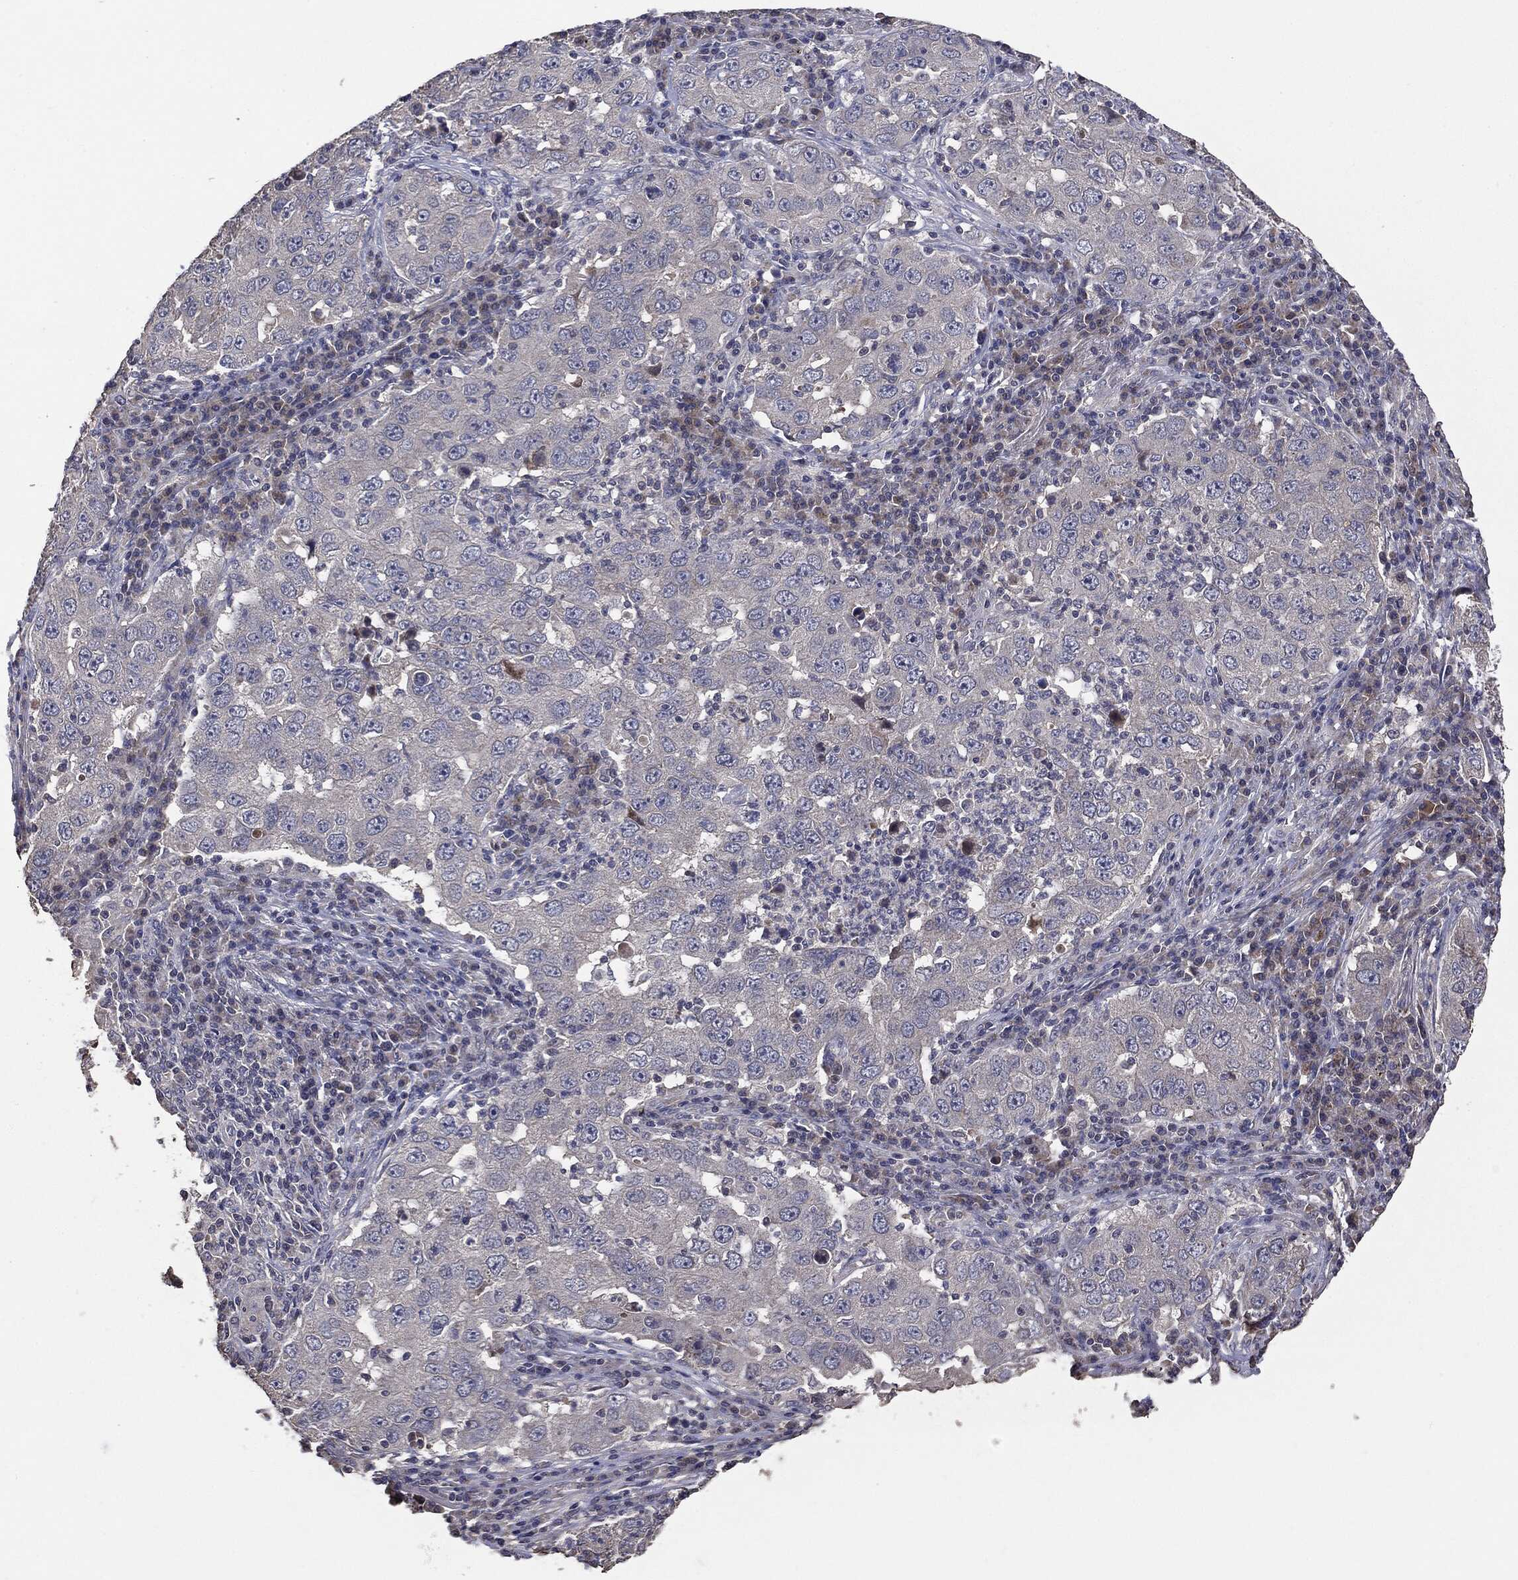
{"staining": {"intensity": "negative", "quantity": "none", "location": "none"}, "tissue": "lung cancer", "cell_type": "Tumor cells", "image_type": "cancer", "snomed": [{"axis": "morphology", "description": "Adenocarcinoma, NOS"}, {"axis": "topography", "description": "Lung"}], "caption": "This is an IHC histopathology image of lung cancer. There is no positivity in tumor cells.", "gene": "MTOR", "patient": {"sex": "male", "age": 73}}